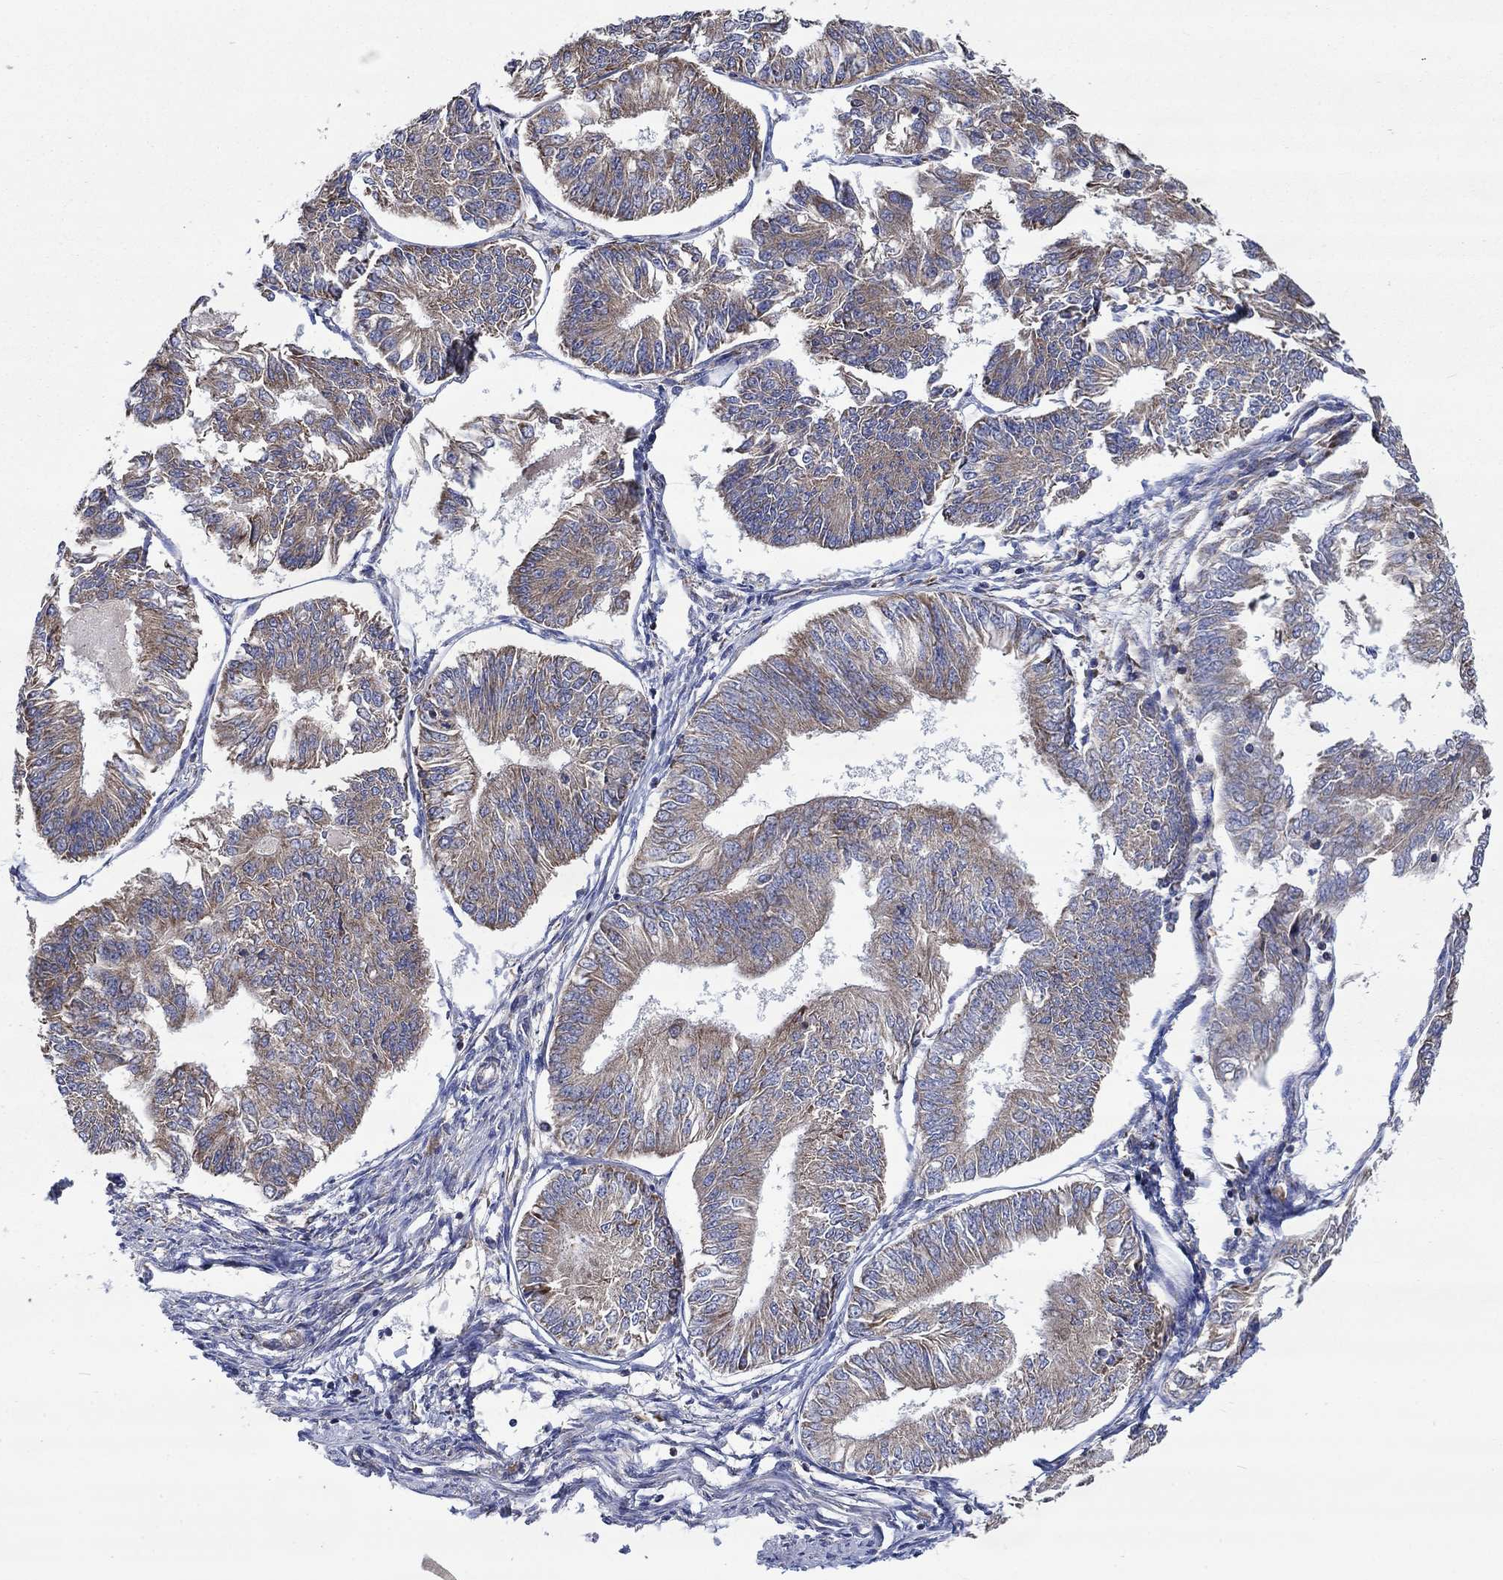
{"staining": {"intensity": "weak", "quantity": "25%-75%", "location": "cytoplasmic/membranous"}, "tissue": "endometrial cancer", "cell_type": "Tumor cells", "image_type": "cancer", "snomed": [{"axis": "morphology", "description": "Adenocarcinoma, NOS"}, {"axis": "topography", "description": "Endometrium"}], "caption": "High-power microscopy captured an immunohistochemistry micrograph of endometrial adenocarcinoma, revealing weak cytoplasmic/membranous staining in approximately 25%-75% of tumor cells.", "gene": "RPLP0", "patient": {"sex": "female", "age": 58}}